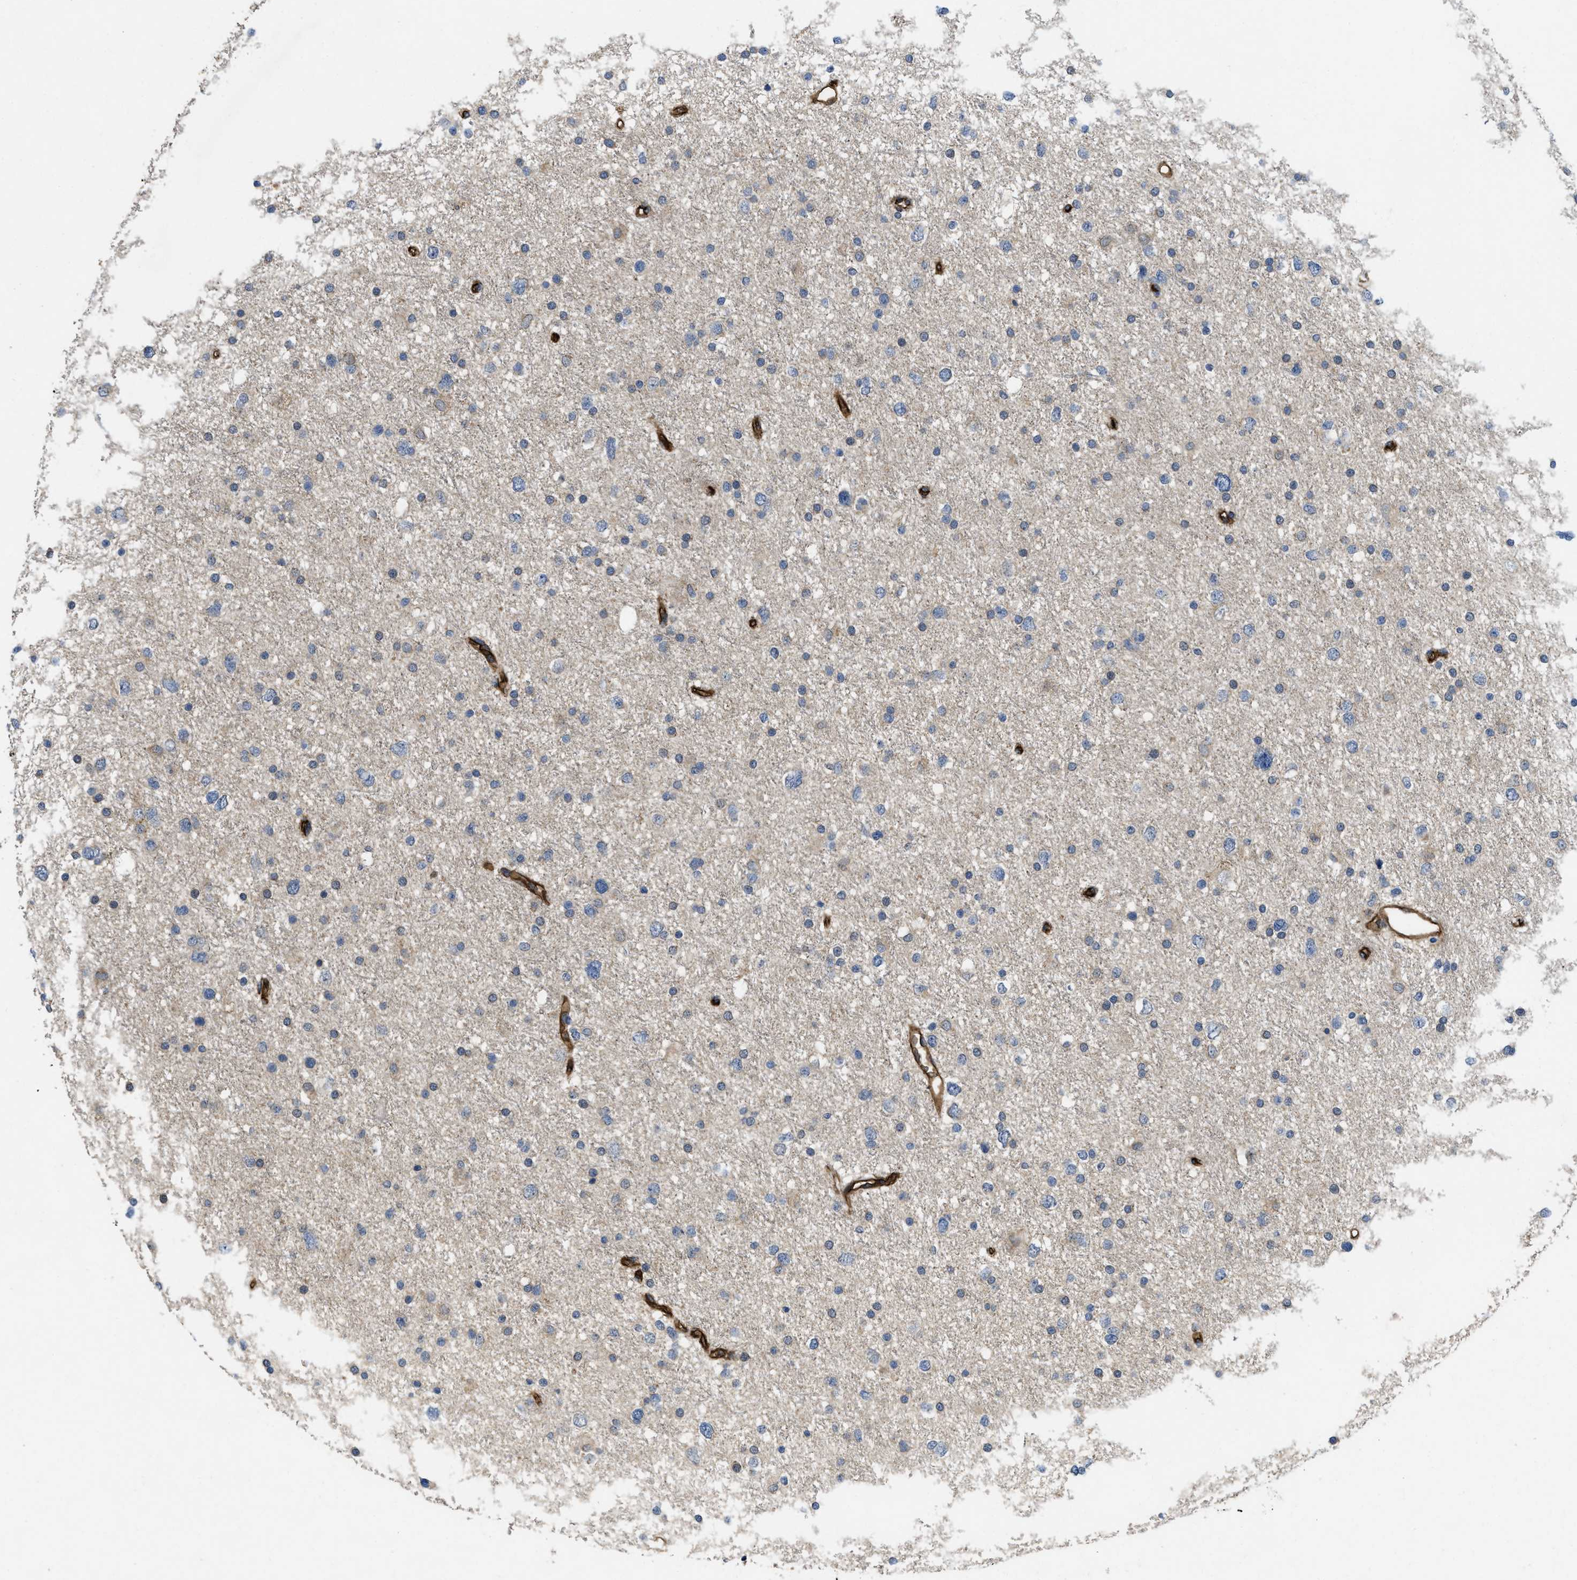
{"staining": {"intensity": "negative", "quantity": "none", "location": "none"}, "tissue": "glioma", "cell_type": "Tumor cells", "image_type": "cancer", "snomed": [{"axis": "morphology", "description": "Glioma, malignant, Low grade"}, {"axis": "topography", "description": "Brain"}], "caption": "Photomicrograph shows no significant protein positivity in tumor cells of glioma. (Brightfield microscopy of DAB immunohistochemistry at high magnification).", "gene": "HSPA12B", "patient": {"sex": "female", "age": 37}}